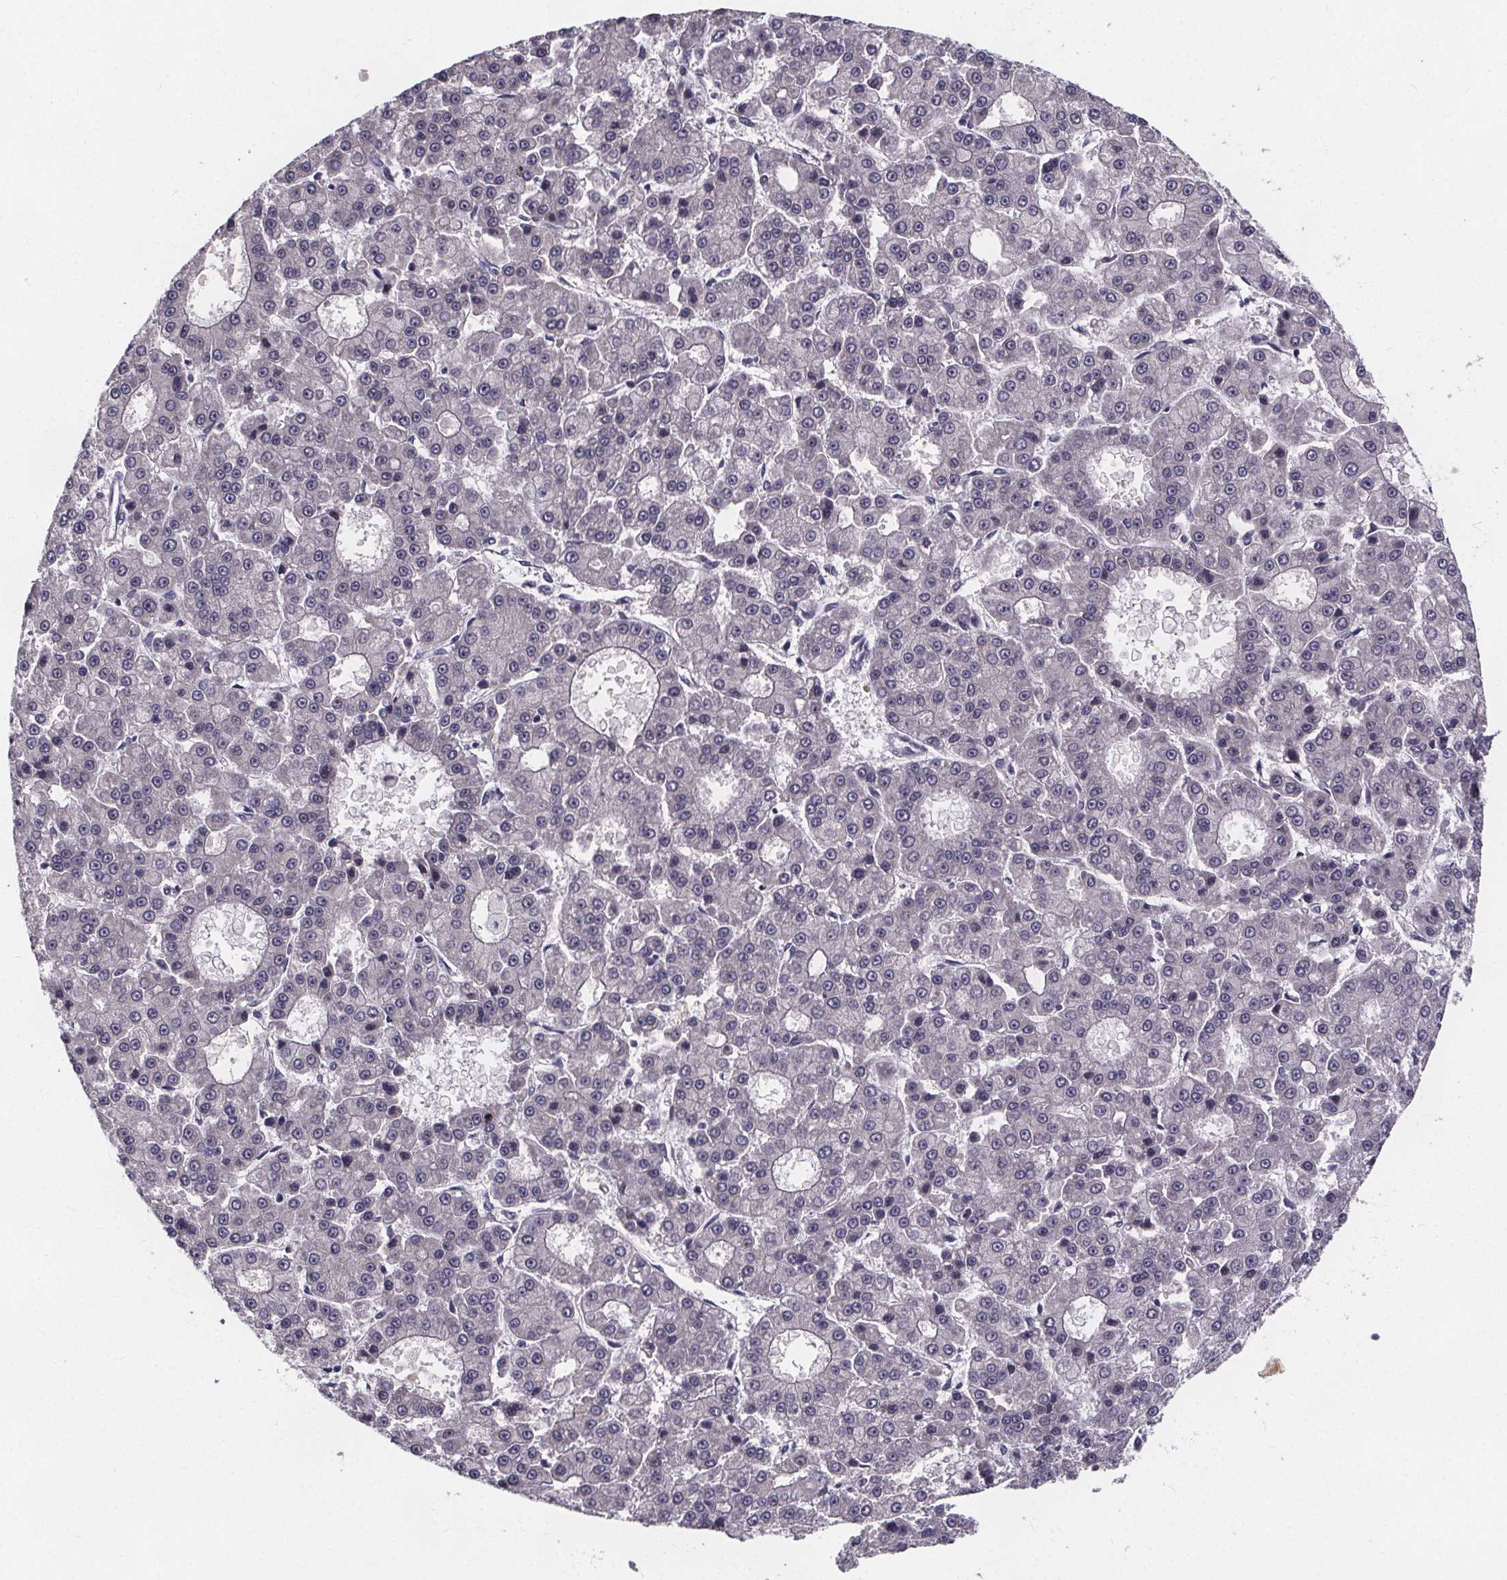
{"staining": {"intensity": "negative", "quantity": "none", "location": "none"}, "tissue": "liver cancer", "cell_type": "Tumor cells", "image_type": "cancer", "snomed": [{"axis": "morphology", "description": "Carcinoma, Hepatocellular, NOS"}, {"axis": "topography", "description": "Liver"}], "caption": "Image shows no significant protein positivity in tumor cells of liver cancer. (Stains: DAB (3,3'-diaminobenzidine) IHC with hematoxylin counter stain, Microscopy: brightfield microscopy at high magnification).", "gene": "FAM181B", "patient": {"sex": "male", "age": 70}}